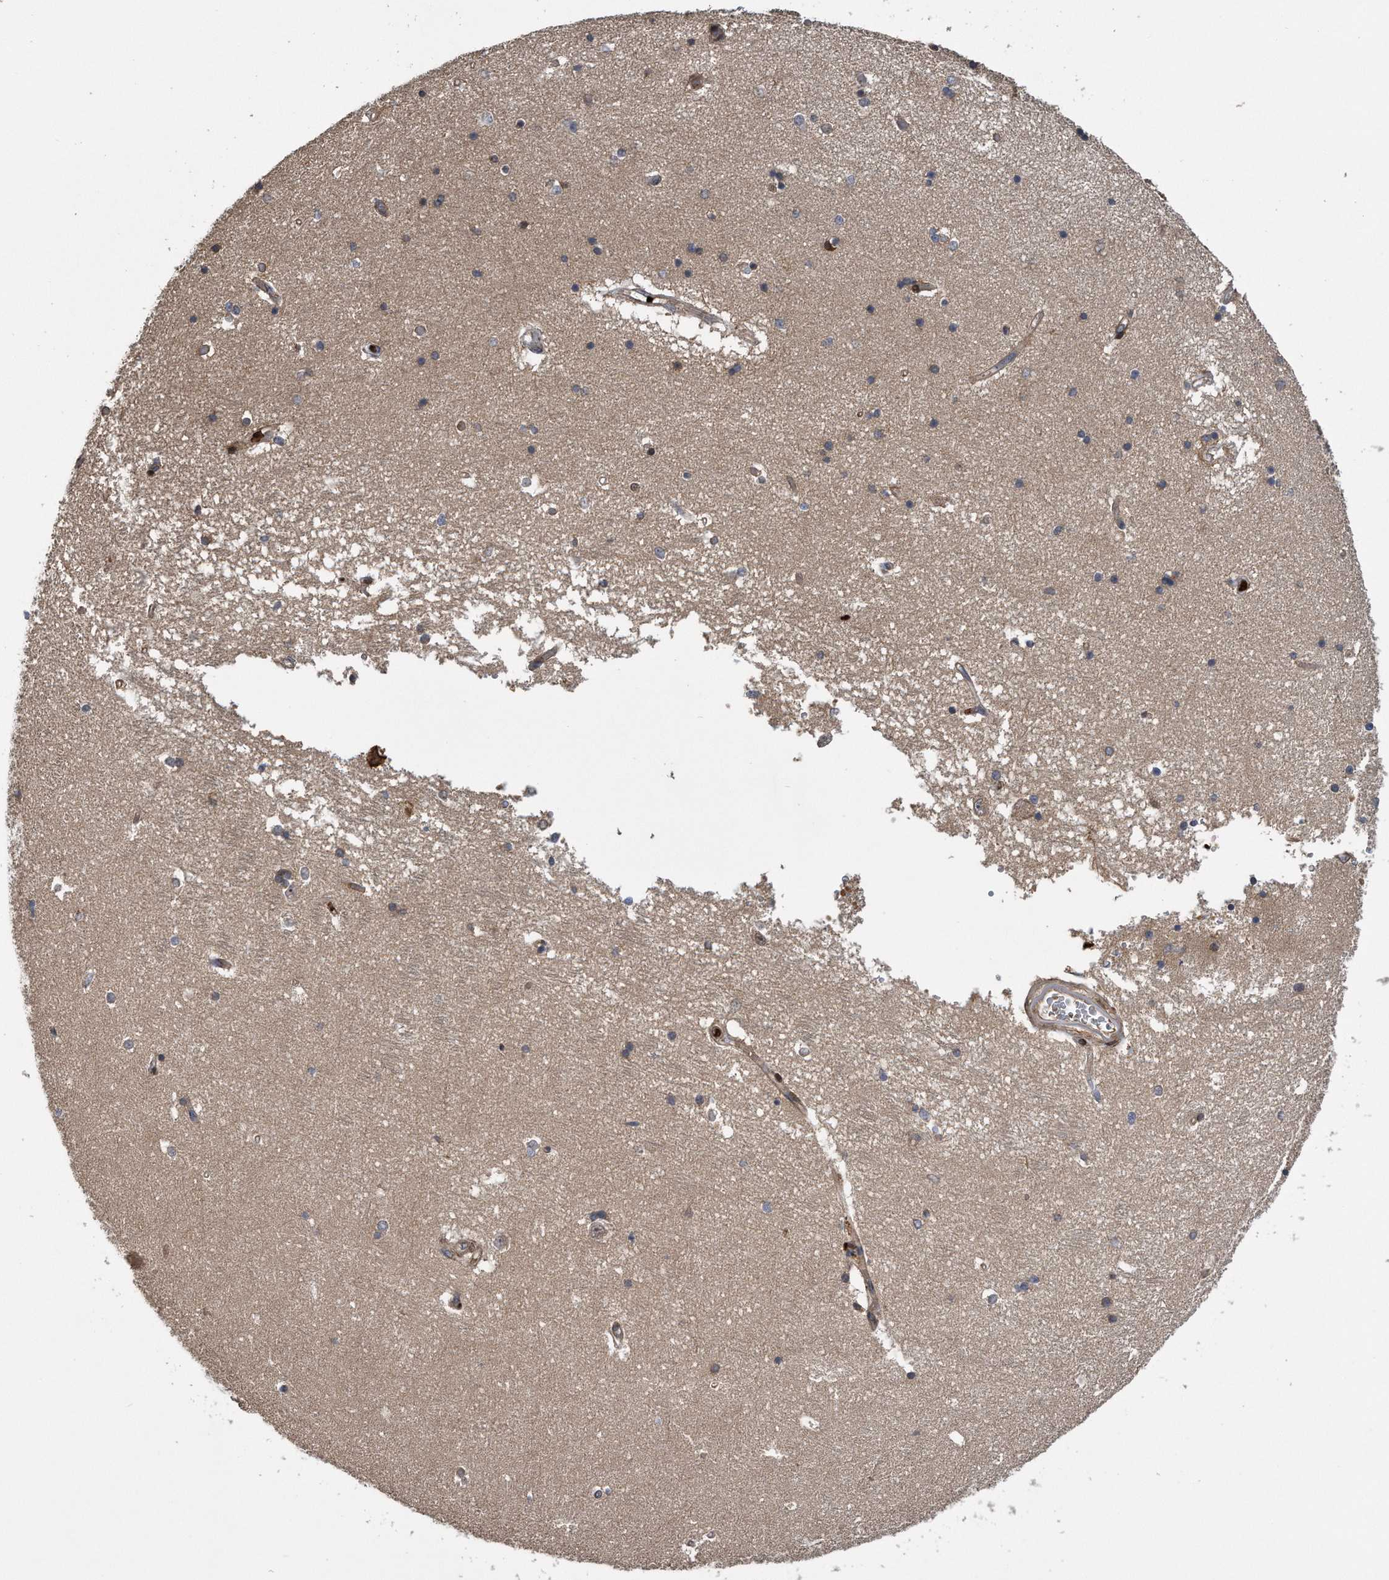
{"staining": {"intensity": "weak", "quantity": "25%-75%", "location": "cytoplasmic/membranous"}, "tissue": "hippocampus", "cell_type": "Glial cells", "image_type": "normal", "snomed": [{"axis": "morphology", "description": "Normal tissue, NOS"}, {"axis": "topography", "description": "Hippocampus"}], "caption": "Immunohistochemistry histopathology image of unremarkable hippocampus: hippocampus stained using IHC reveals low levels of weak protein expression localized specifically in the cytoplasmic/membranous of glial cells, appearing as a cytoplasmic/membranous brown color.", "gene": "ZNF79", "patient": {"sex": "male", "age": 45}}